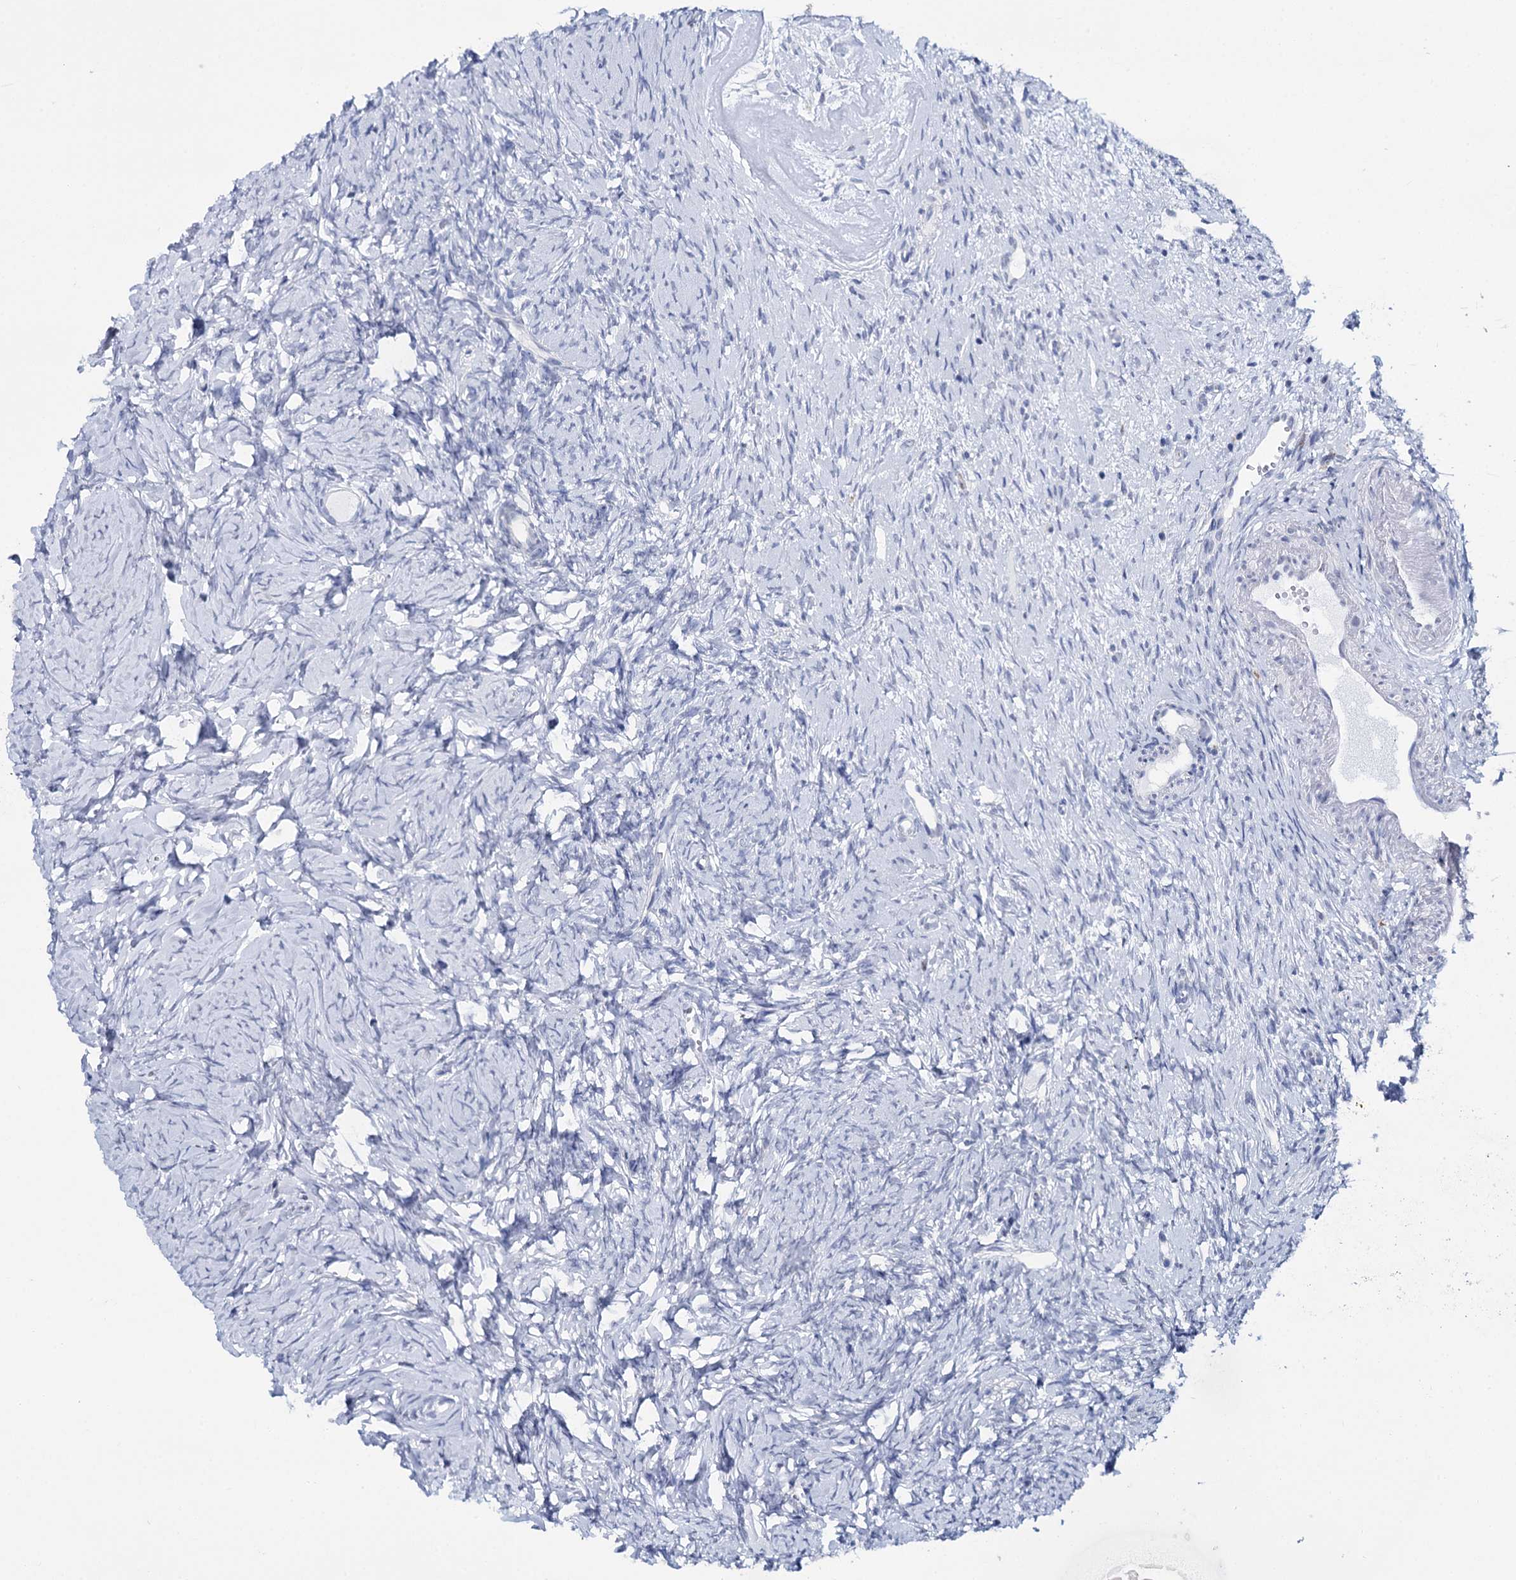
{"staining": {"intensity": "negative", "quantity": "none", "location": "none"}, "tissue": "ovary", "cell_type": "Follicle cells", "image_type": "normal", "snomed": [{"axis": "morphology", "description": "Normal tissue, NOS"}, {"axis": "topography", "description": "Ovary"}], "caption": "A high-resolution micrograph shows IHC staining of benign ovary, which displays no significant expression in follicle cells.", "gene": "SPATS2", "patient": {"sex": "female", "age": 51}}